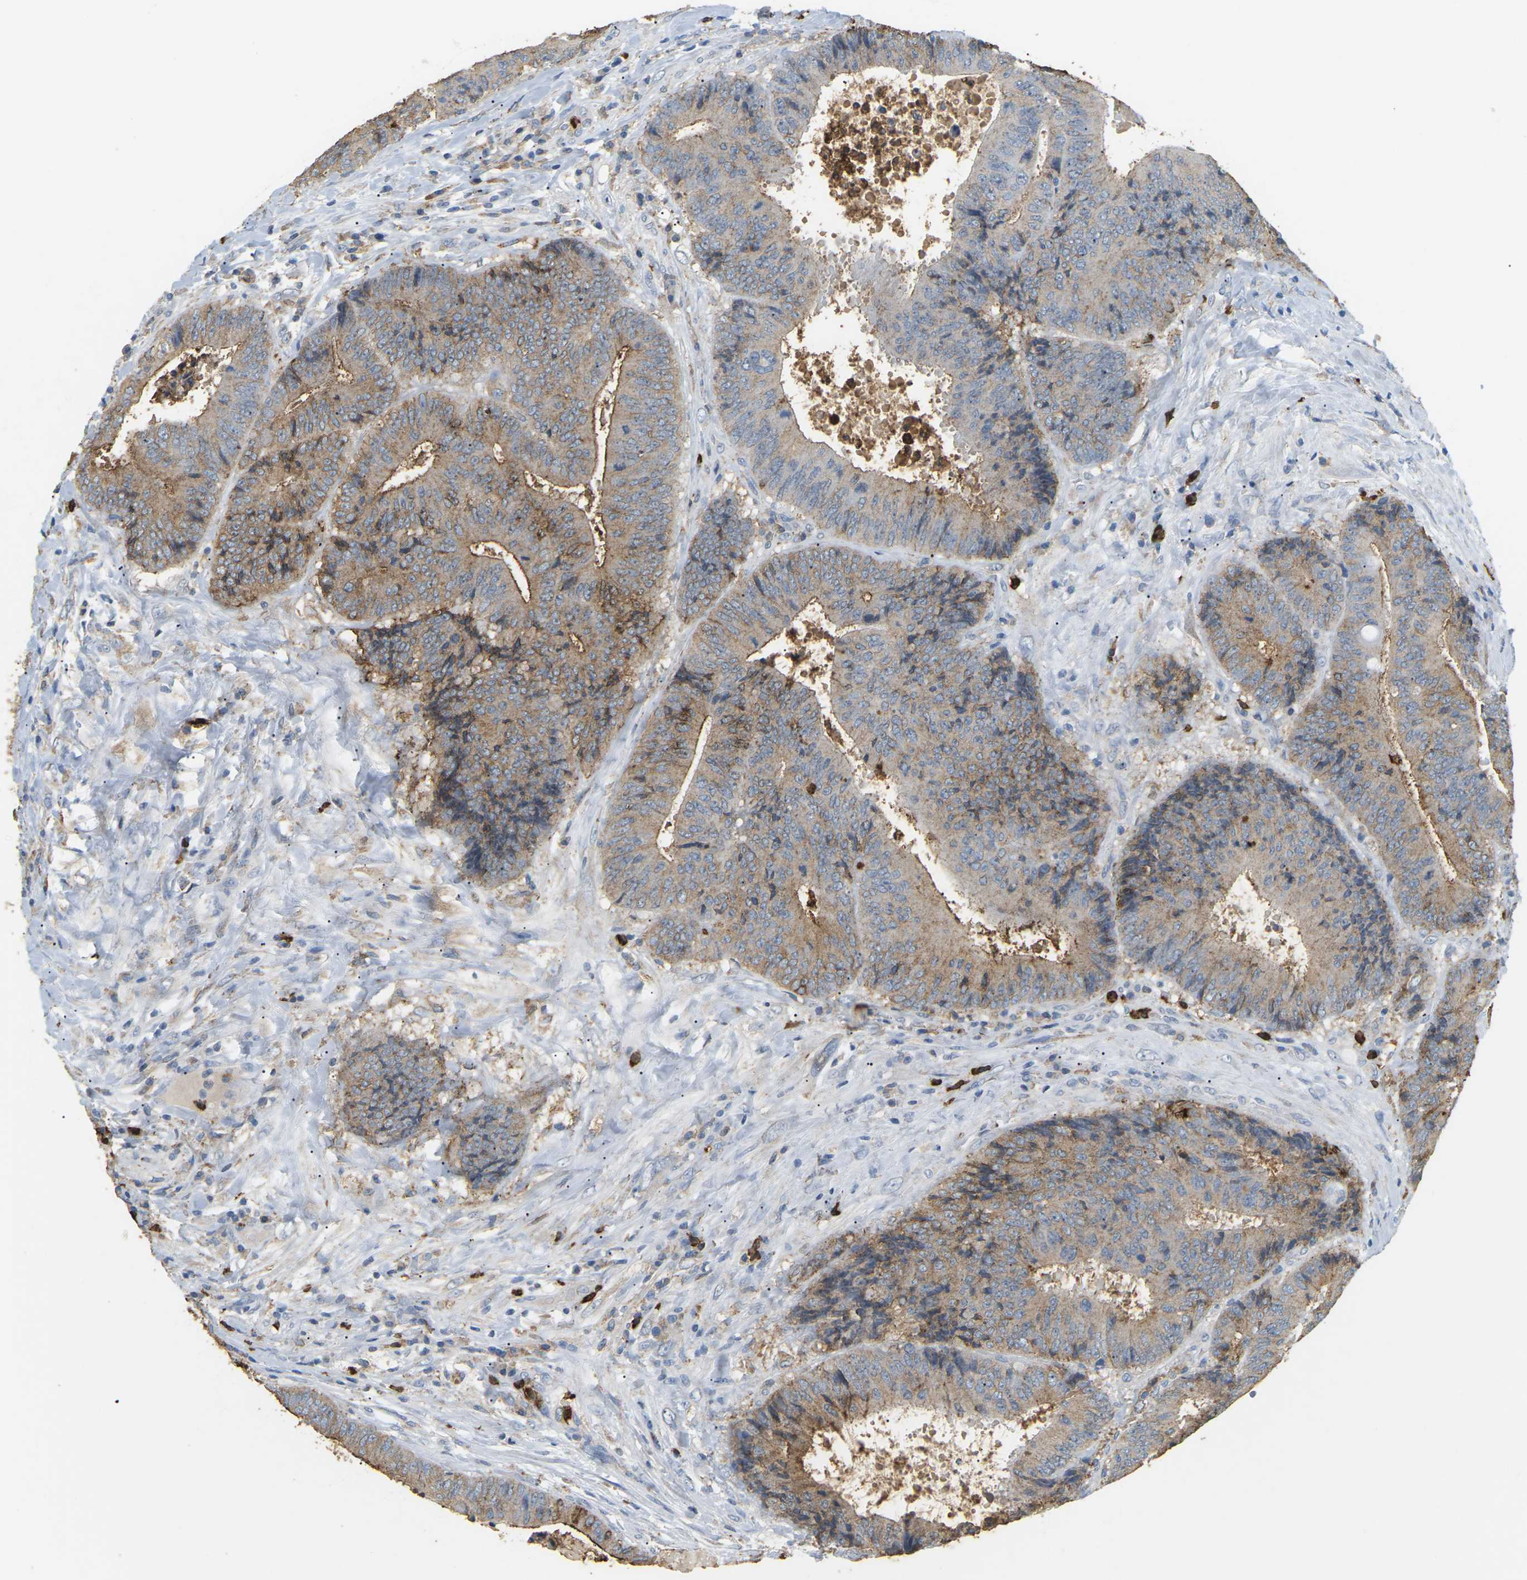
{"staining": {"intensity": "weak", "quantity": "25%-75%", "location": "cytoplasmic/membranous"}, "tissue": "colorectal cancer", "cell_type": "Tumor cells", "image_type": "cancer", "snomed": [{"axis": "morphology", "description": "Adenocarcinoma, NOS"}, {"axis": "topography", "description": "Rectum"}], "caption": "A brown stain highlights weak cytoplasmic/membranous positivity of a protein in colorectal cancer (adenocarcinoma) tumor cells.", "gene": "ADM", "patient": {"sex": "male", "age": 72}}